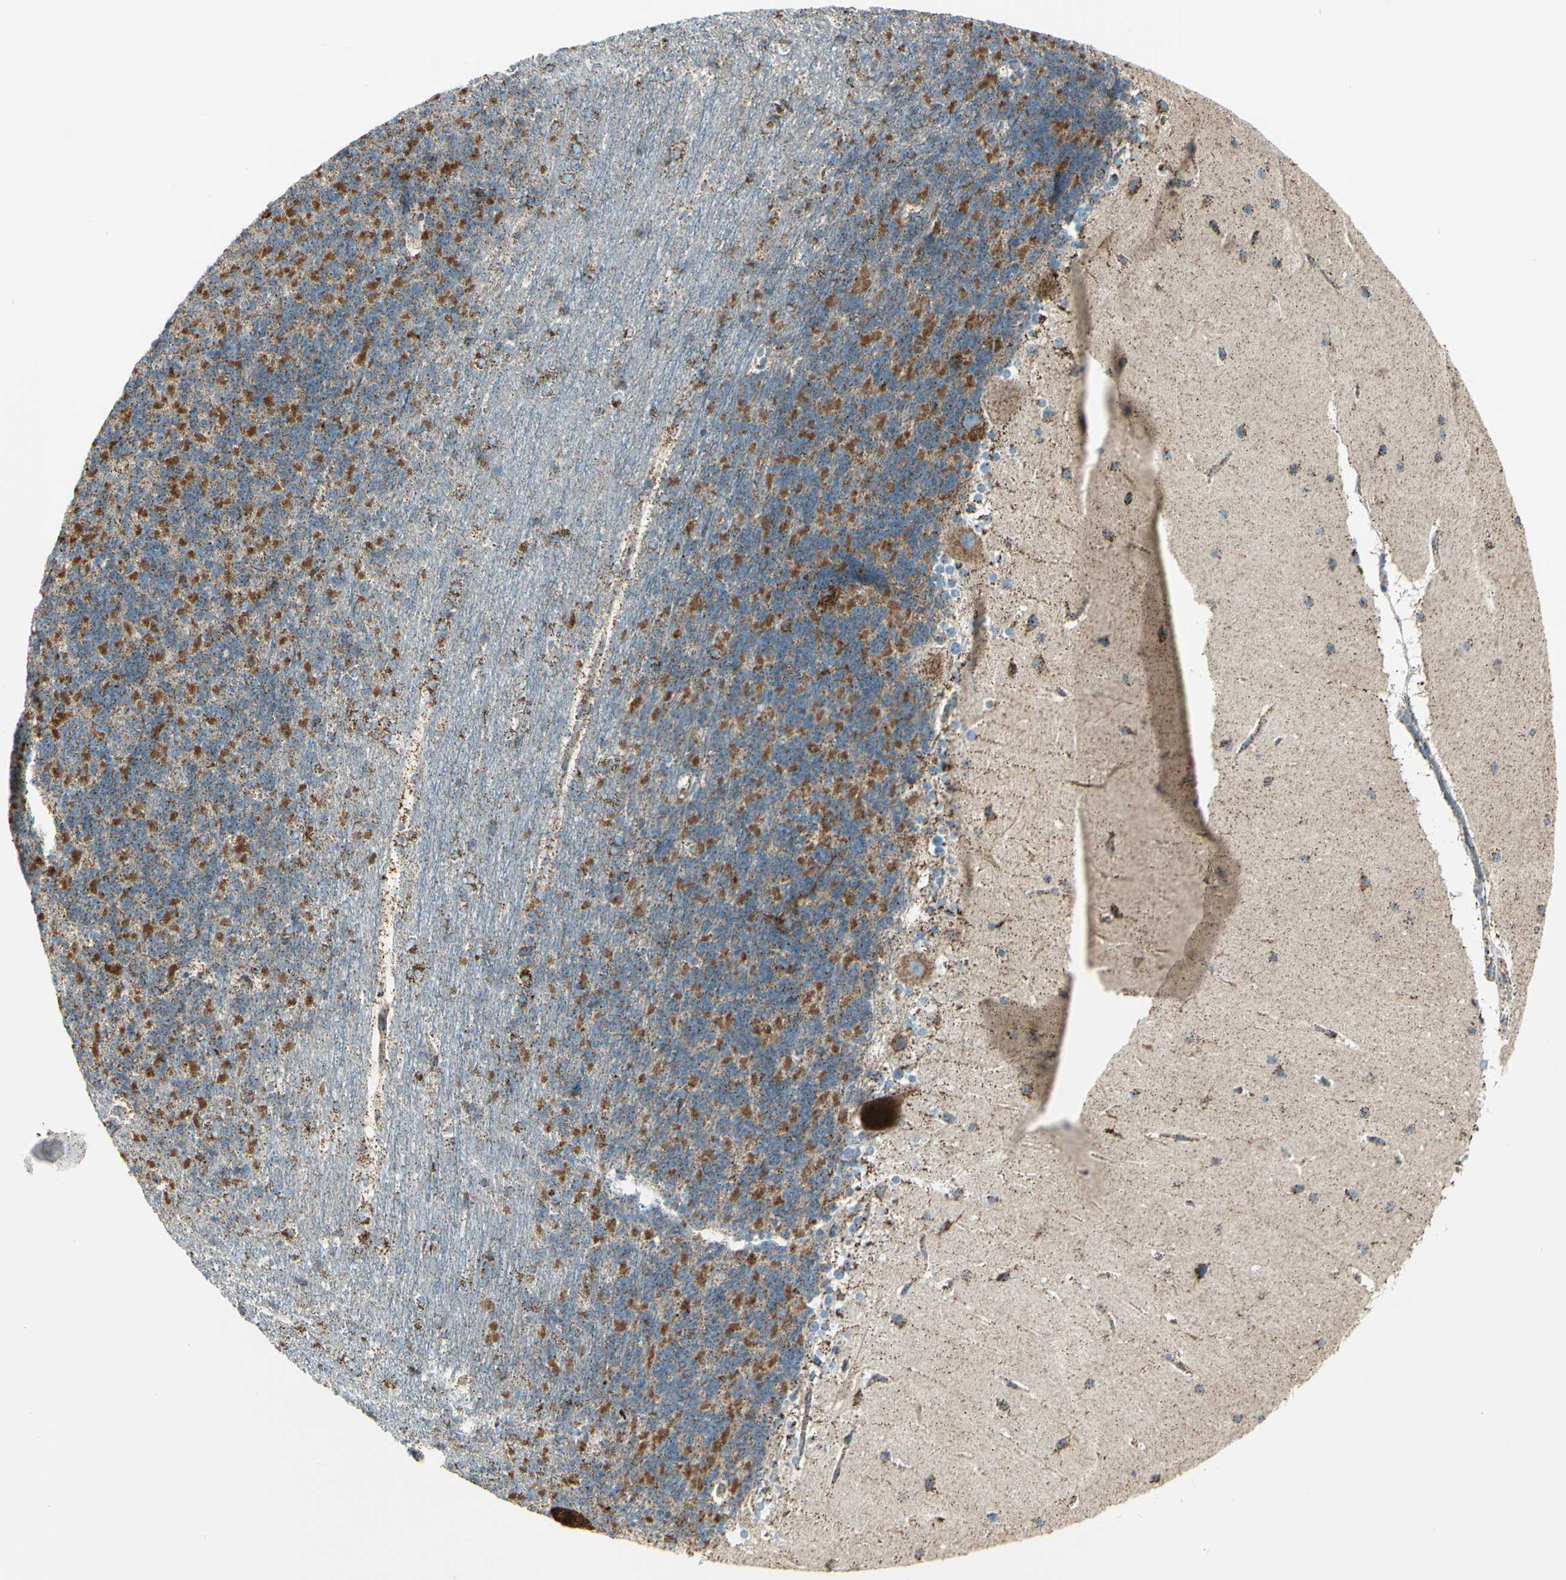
{"staining": {"intensity": "moderate", "quantity": ">75%", "location": "cytoplasmic/membranous"}, "tissue": "cerebellum", "cell_type": "Cells in granular layer", "image_type": "normal", "snomed": [{"axis": "morphology", "description": "Normal tissue, NOS"}, {"axis": "topography", "description": "Cerebellum"}], "caption": "Immunohistochemistry image of benign cerebellum: cerebellum stained using IHC exhibits medium levels of moderate protein expression localized specifically in the cytoplasmic/membranous of cells in granular layer, appearing as a cytoplasmic/membranous brown color.", "gene": "ME2", "patient": {"sex": "female", "age": 19}}